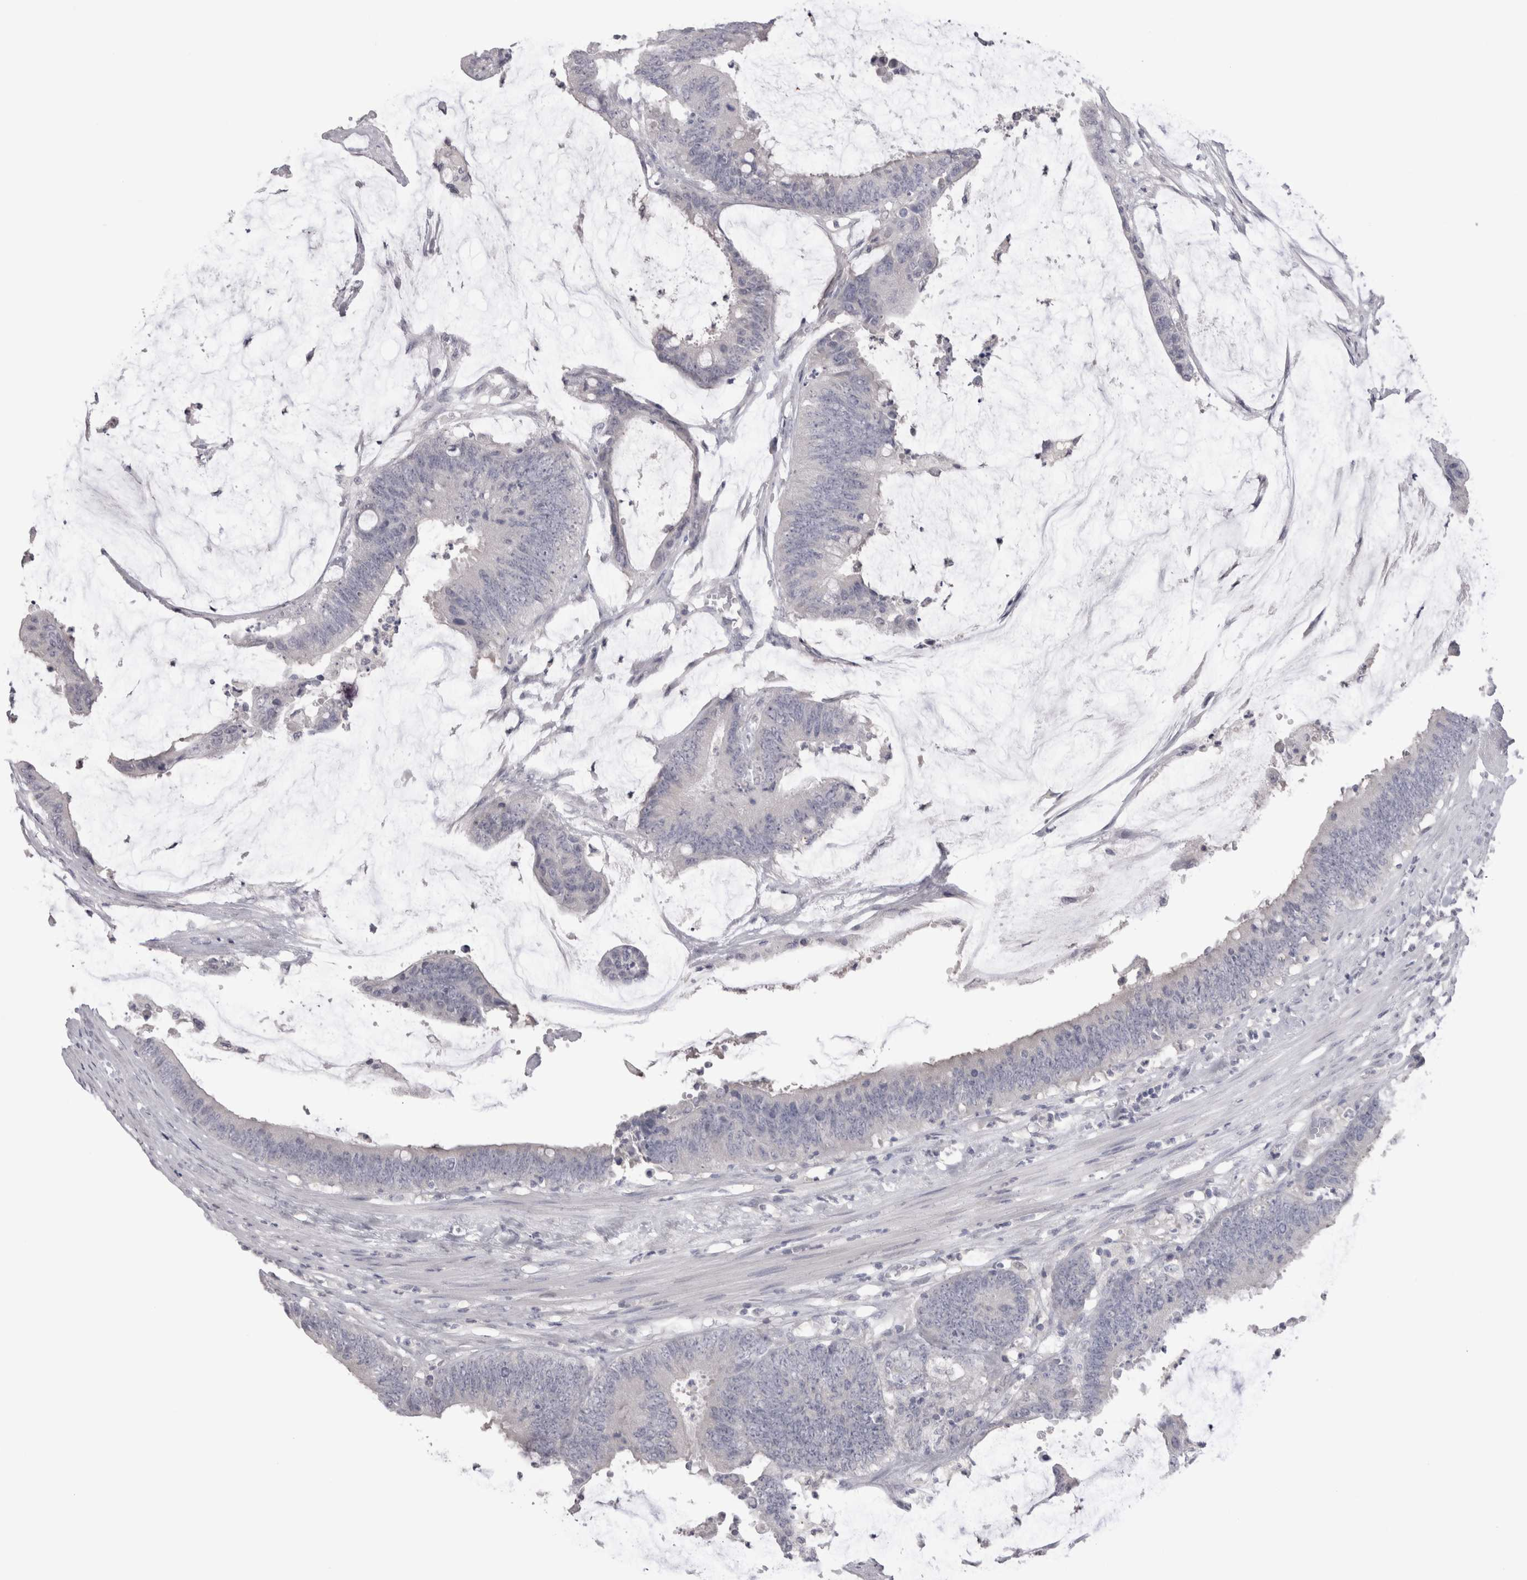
{"staining": {"intensity": "negative", "quantity": "none", "location": "none"}, "tissue": "colorectal cancer", "cell_type": "Tumor cells", "image_type": "cancer", "snomed": [{"axis": "morphology", "description": "Adenocarcinoma, NOS"}, {"axis": "topography", "description": "Rectum"}], "caption": "The photomicrograph demonstrates no significant expression in tumor cells of colorectal adenocarcinoma.", "gene": "SUCNR1", "patient": {"sex": "female", "age": 66}}